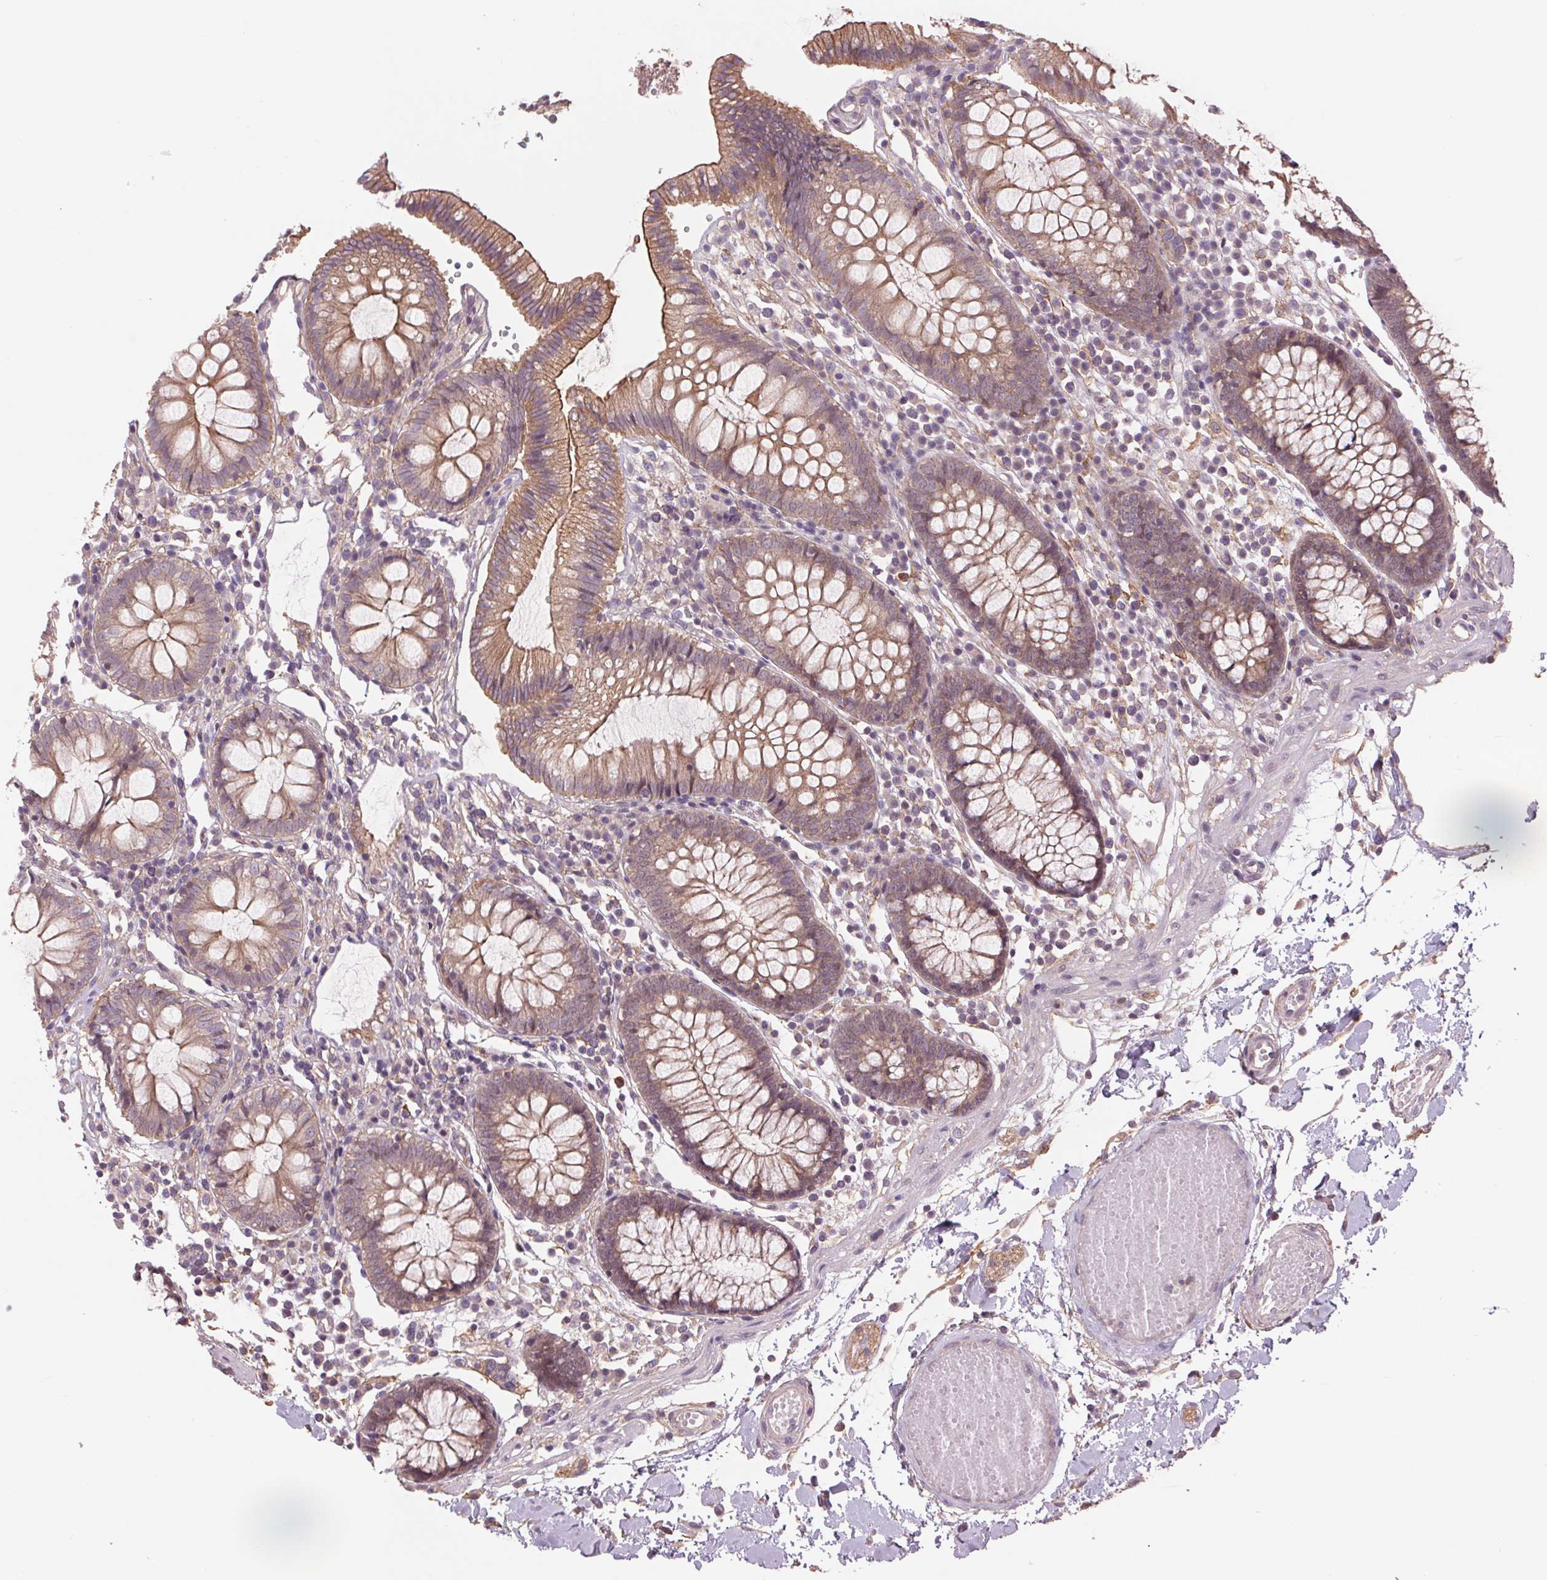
{"staining": {"intensity": "negative", "quantity": "none", "location": "none"}, "tissue": "colon", "cell_type": "Endothelial cells", "image_type": "normal", "snomed": [{"axis": "morphology", "description": "Normal tissue, NOS"}, {"axis": "morphology", "description": "Adenocarcinoma, NOS"}, {"axis": "topography", "description": "Colon"}], "caption": "Endothelial cells are negative for protein expression in unremarkable human colon. Nuclei are stained in blue.", "gene": "SH3RF2", "patient": {"sex": "male", "age": 83}}